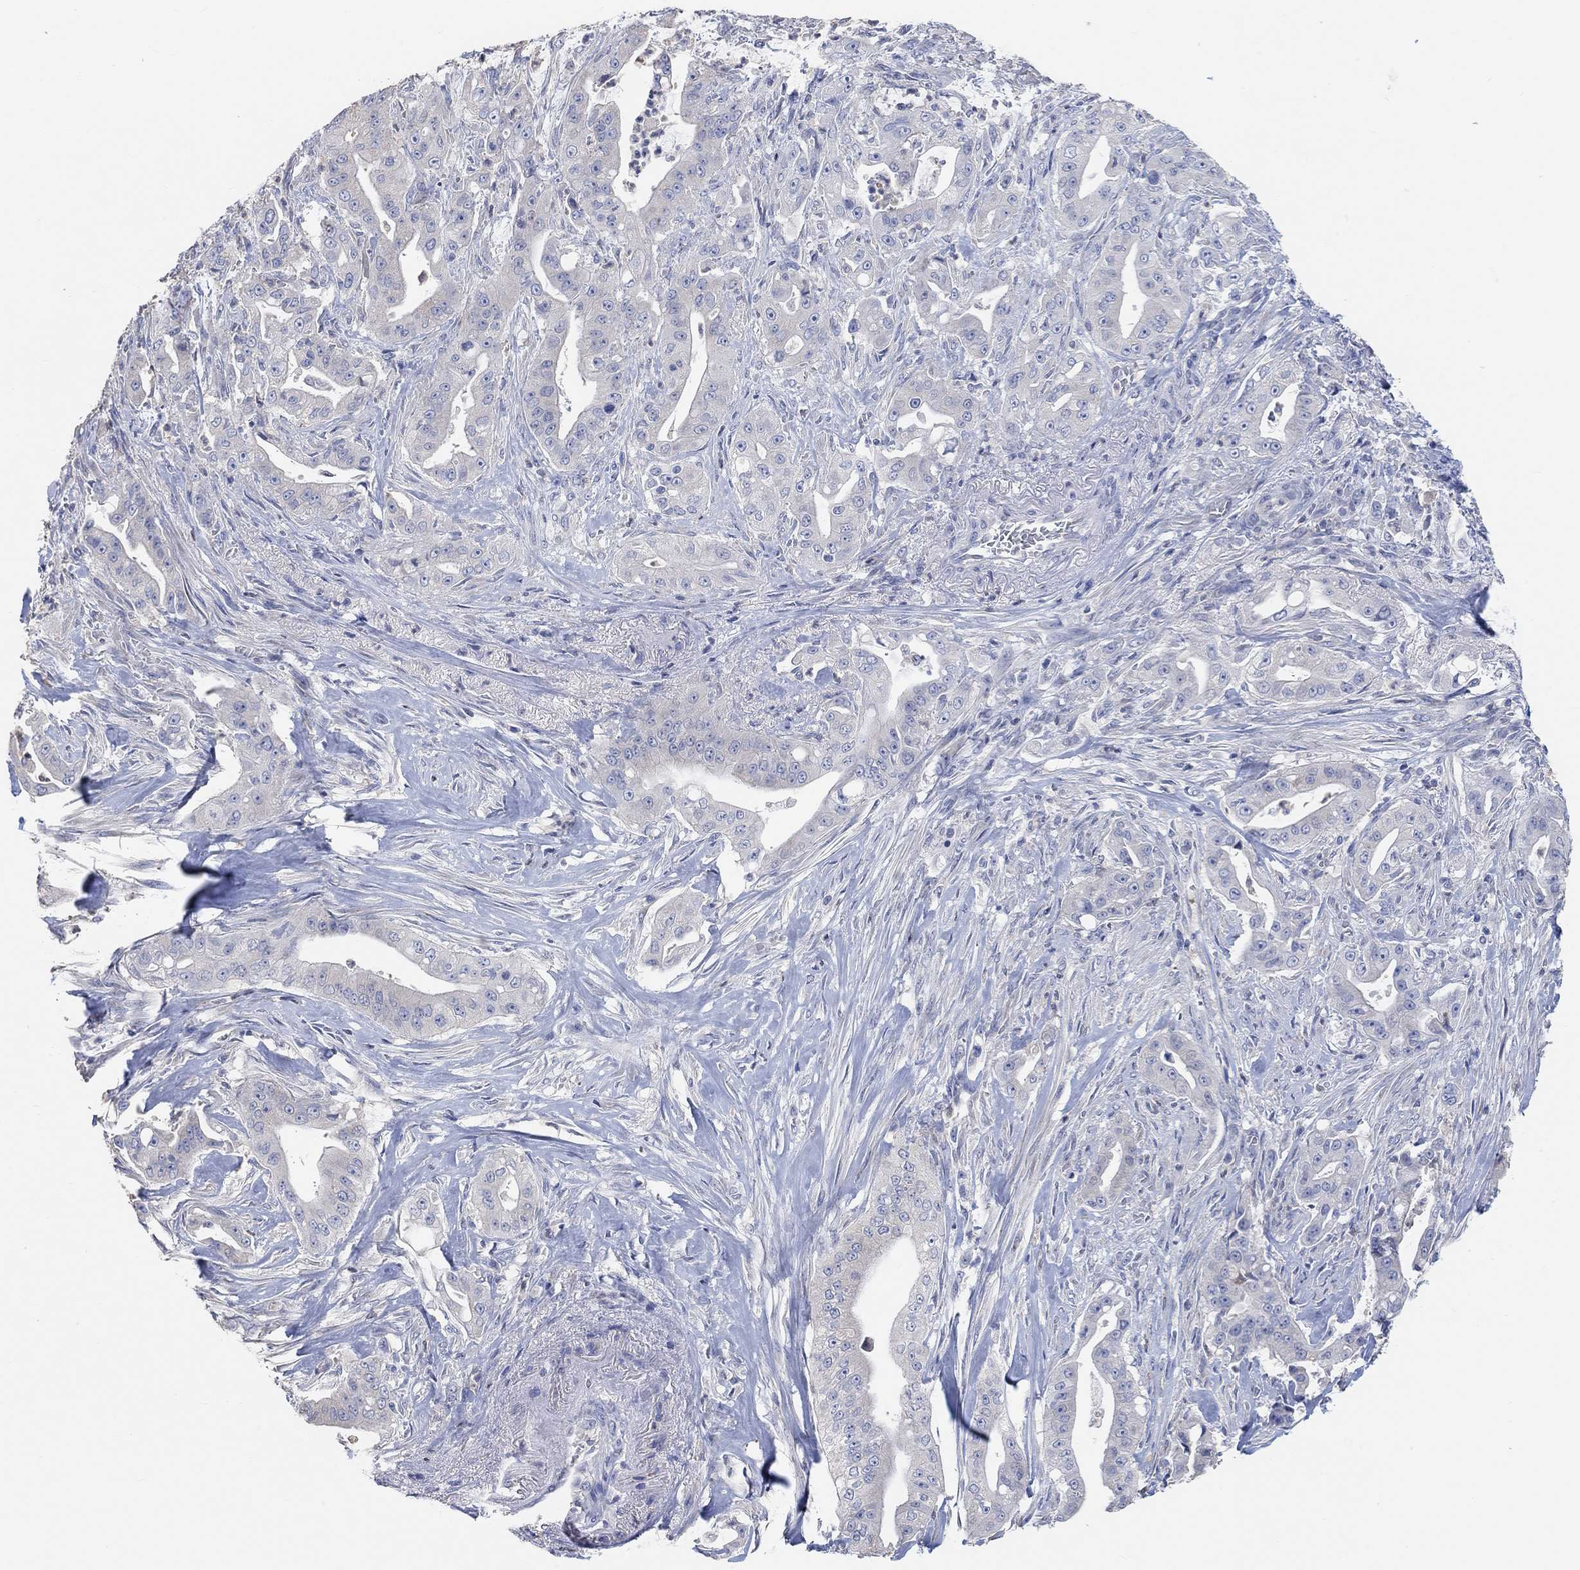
{"staining": {"intensity": "negative", "quantity": "none", "location": "none"}, "tissue": "pancreatic cancer", "cell_type": "Tumor cells", "image_type": "cancer", "snomed": [{"axis": "morphology", "description": "Normal tissue, NOS"}, {"axis": "morphology", "description": "Inflammation, NOS"}, {"axis": "morphology", "description": "Adenocarcinoma, NOS"}, {"axis": "topography", "description": "Pancreas"}], "caption": "A micrograph of human pancreatic adenocarcinoma is negative for staining in tumor cells.", "gene": "NLRP14", "patient": {"sex": "male", "age": 57}}